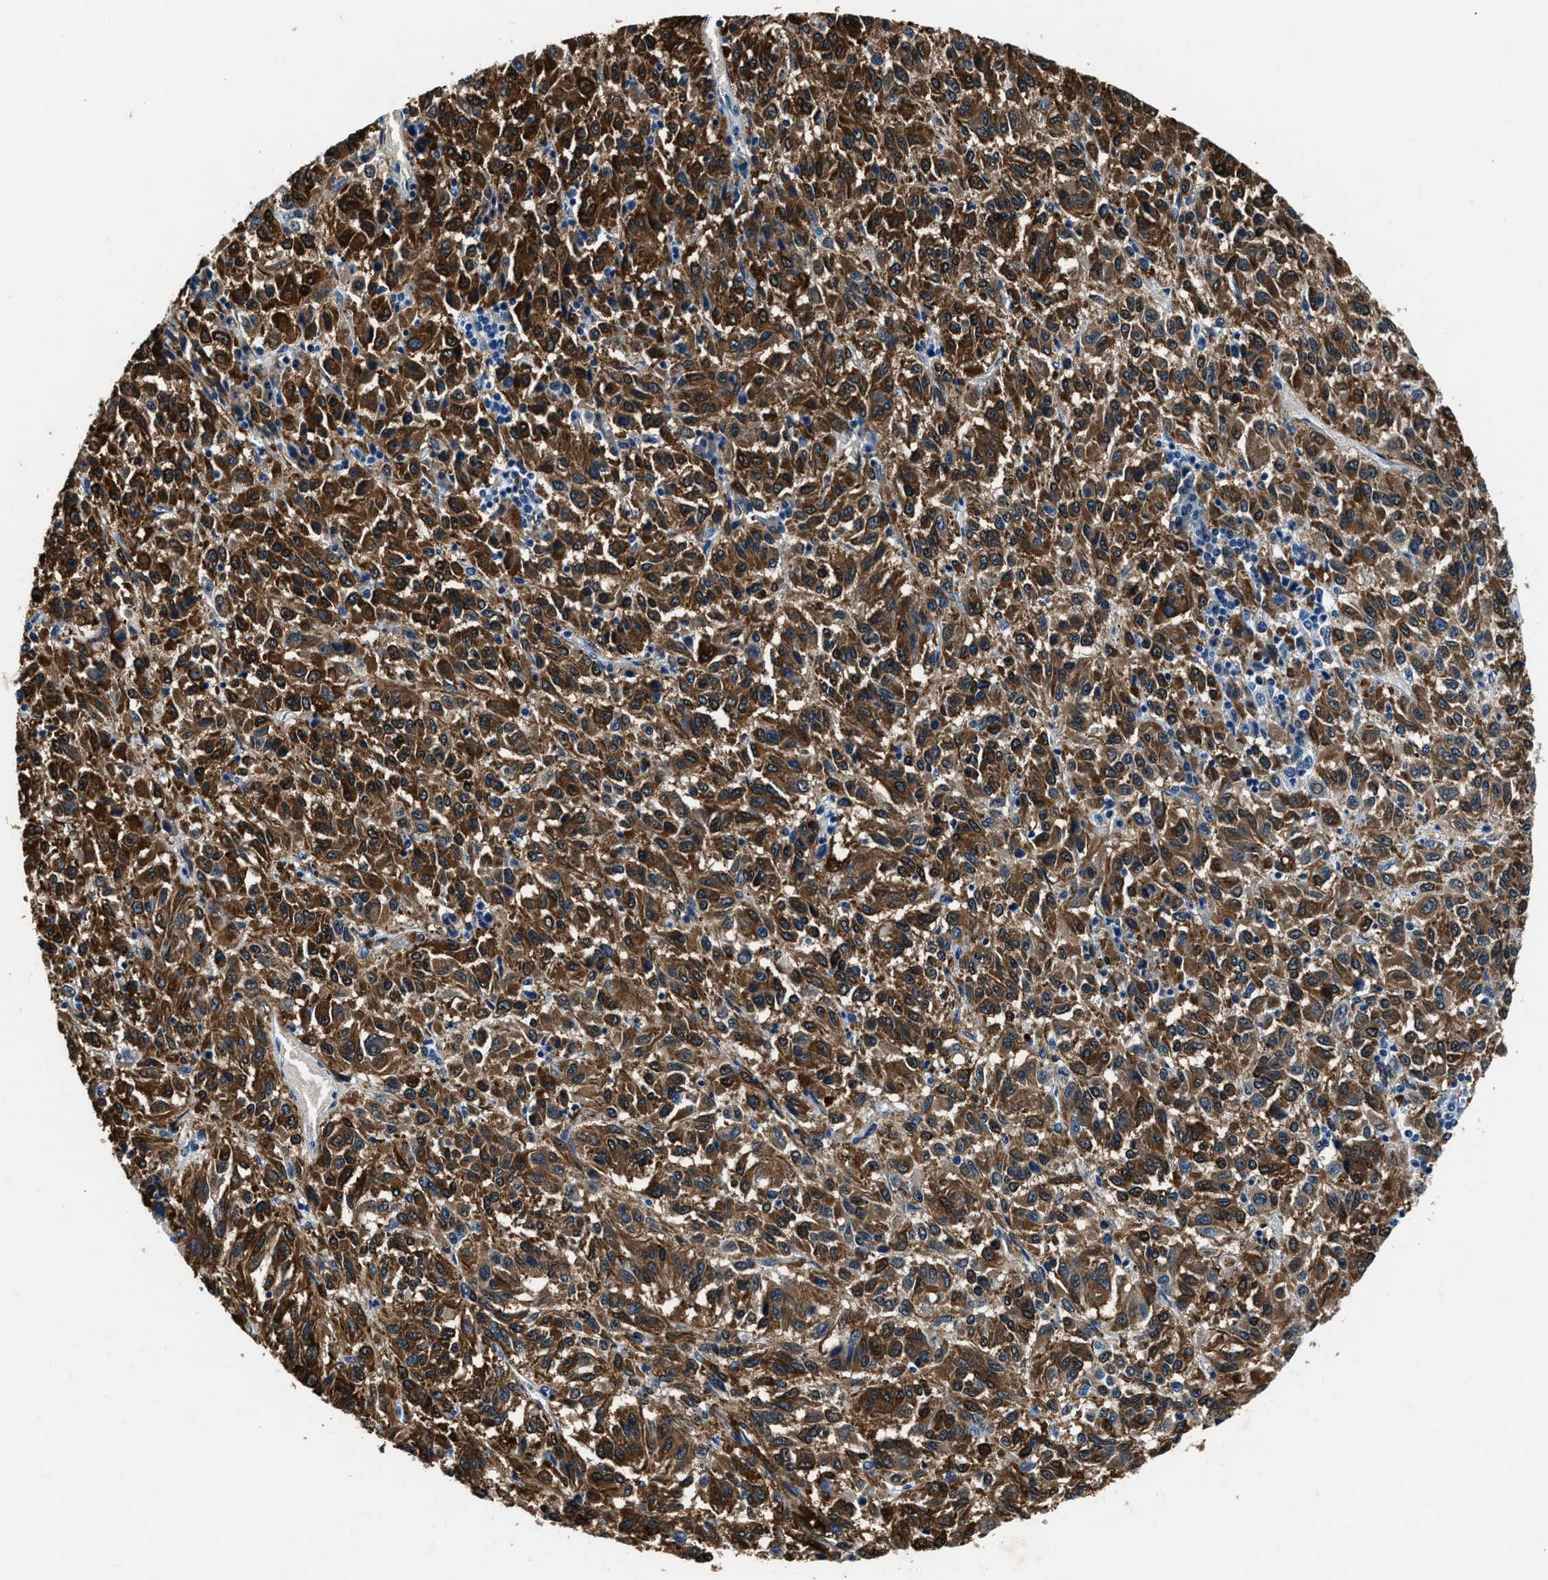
{"staining": {"intensity": "strong", "quantity": ">75%", "location": "cytoplasmic/membranous"}, "tissue": "melanoma", "cell_type": "Tumor cells", "image_type": "cancer", "snomed": [{"axis": "morphology", "description": "Malignant melanoma, Metastatic site"}, {"axis": "topography", "description": "Lung"}], "caption": "Immunohistochemical staining of malignant melanoma (metastatic site) shows strong cytoplasmic/membranous protein staining in approximately >75% of tumor cells. (Stains: DAB in brown, nuclei in blue, Microscopy: brightfield microscopy at high magnification).", "gene": "PTPDC1", "patient": {"sex": "male", "age": 64}}